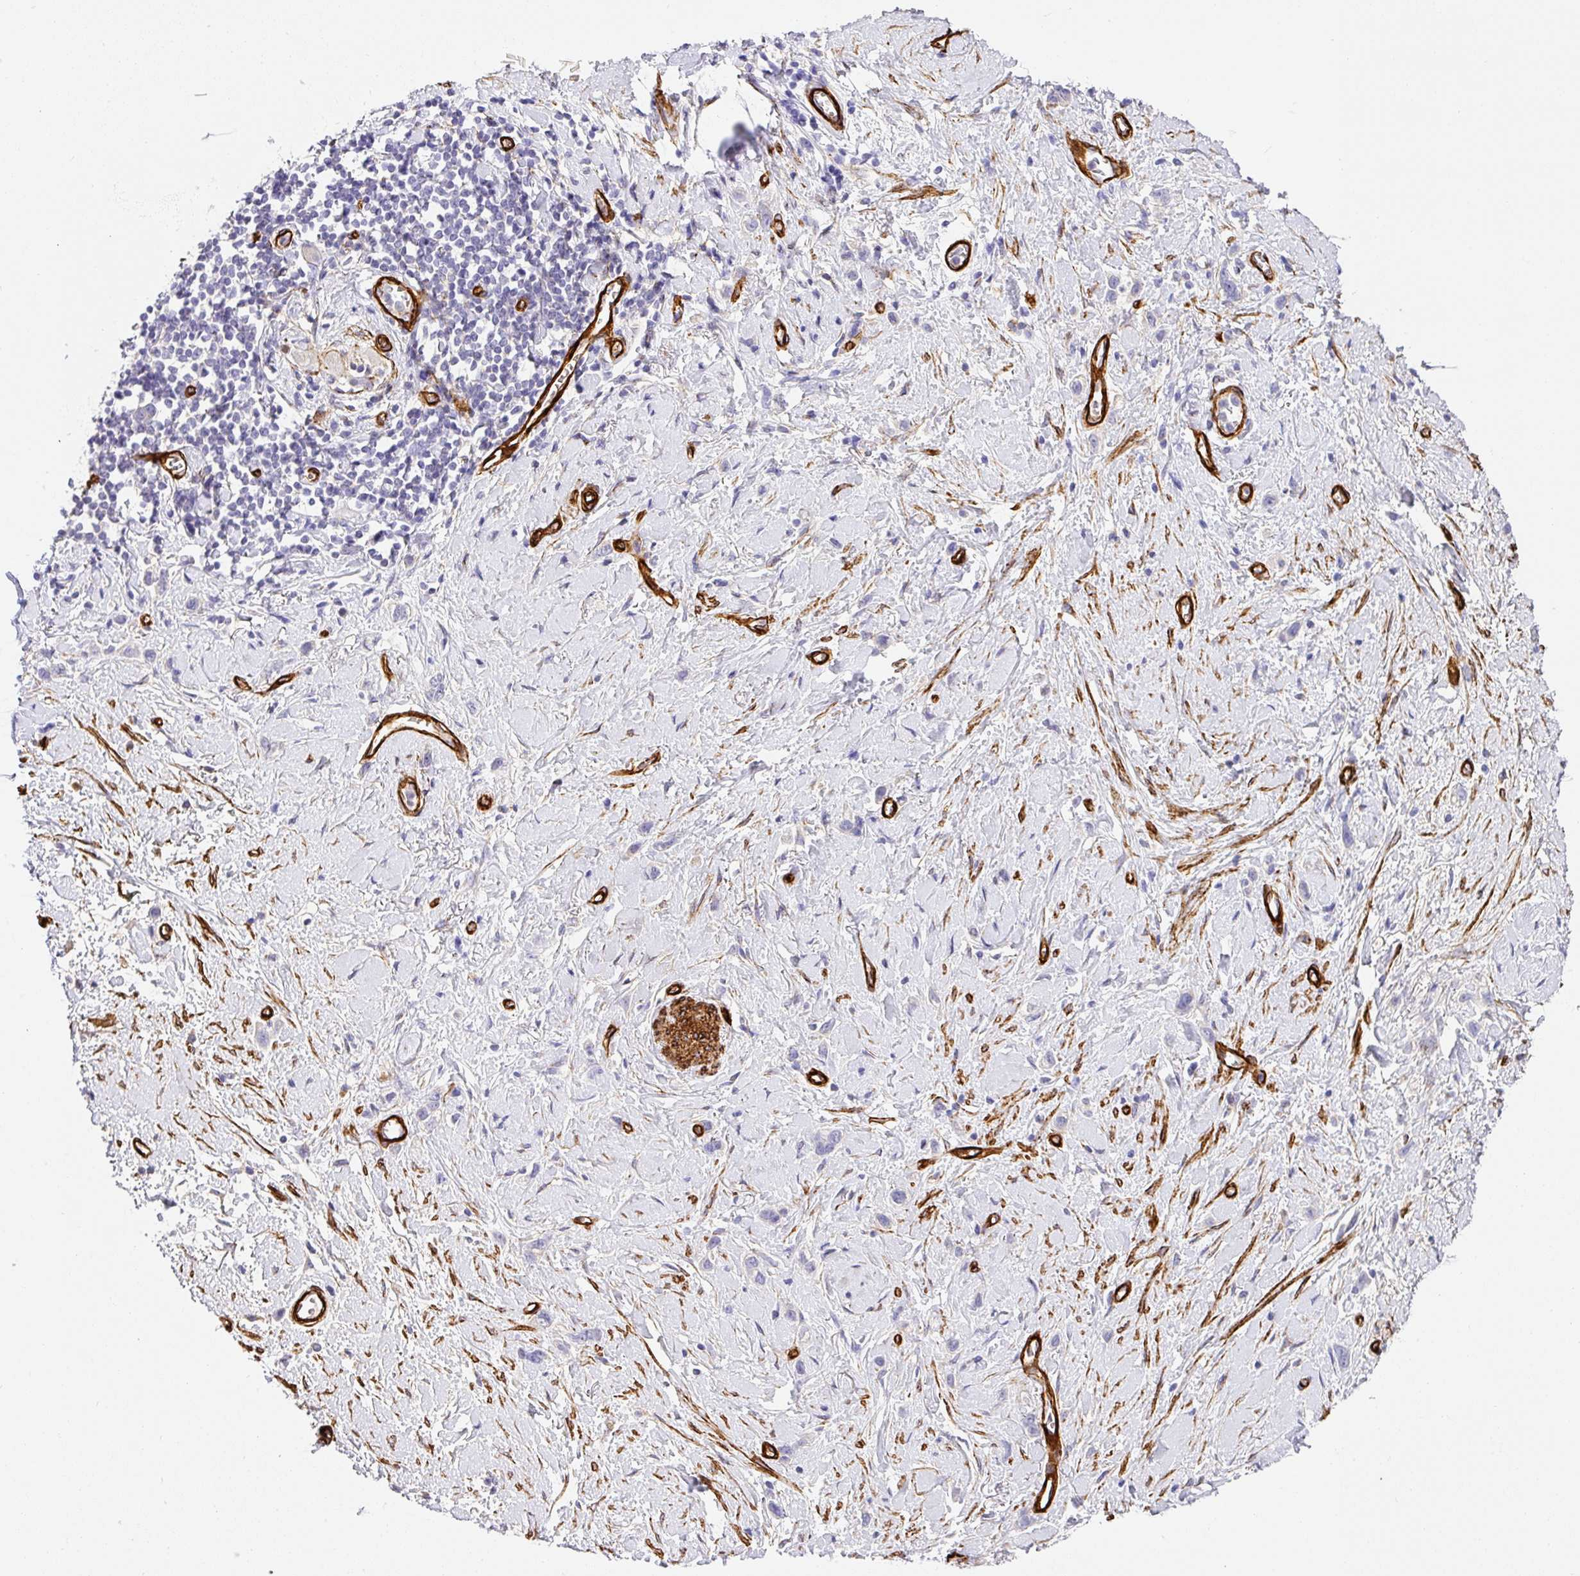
{"staining": {"intensity": "negative", "quantity": "none", "location": "none"}, "tissue": "stomach cancer", "cell_type": "Tumor cells", "image_type": "cancer", "snomed": [{"axis": "morphology", "description": "Adenocarcinoma, NOS"}, {"axis": "topography", "description": "Stomach"}], "caption": "DAB (3,3'-diaminobenzidine) immunohistochemical staining of human stomach cancer exhibits no significant staining in tumor cells.", "gene": "SLC25A17", "patient": {"sex": "female", "age": 65}}